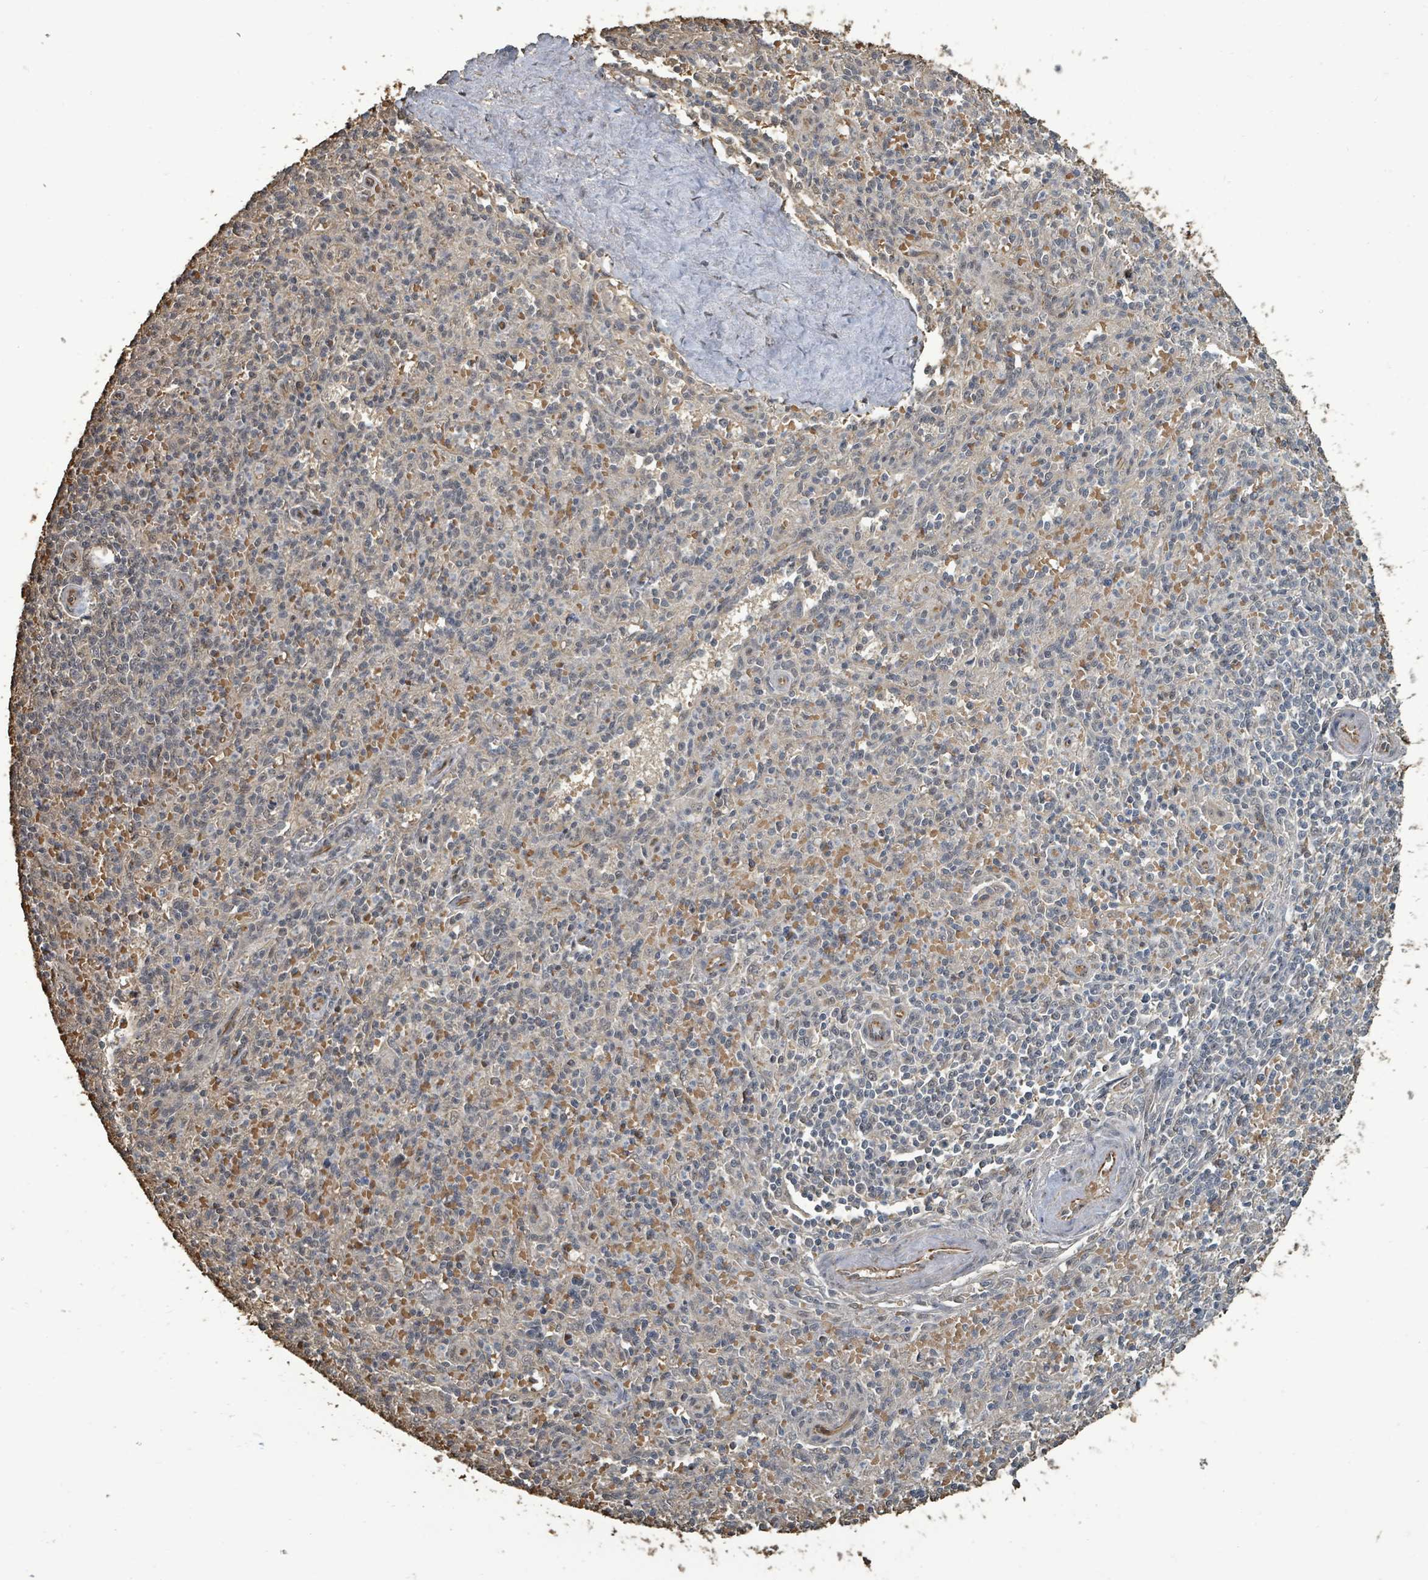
{"staining": {"intensity": "weak", "quantity": "<25%", "location": "cytoplasmic/membranous"}, "tissue": "spleen", "cell_type": "Cells in red pulp", "image_type": "normal", "snomed": [{"axis": "morphology", "description": "Normal tissue, NOS"}, {"axis": "topography", "description": "Spleen"}], "caption": "A high-resolution micrograph shows immunohistochemistry staining of benign spleen, which shows no significant positivity in cells in red pulp.", "gene": "C6orf52", "patient": {"sex": "female", "age": 70}}